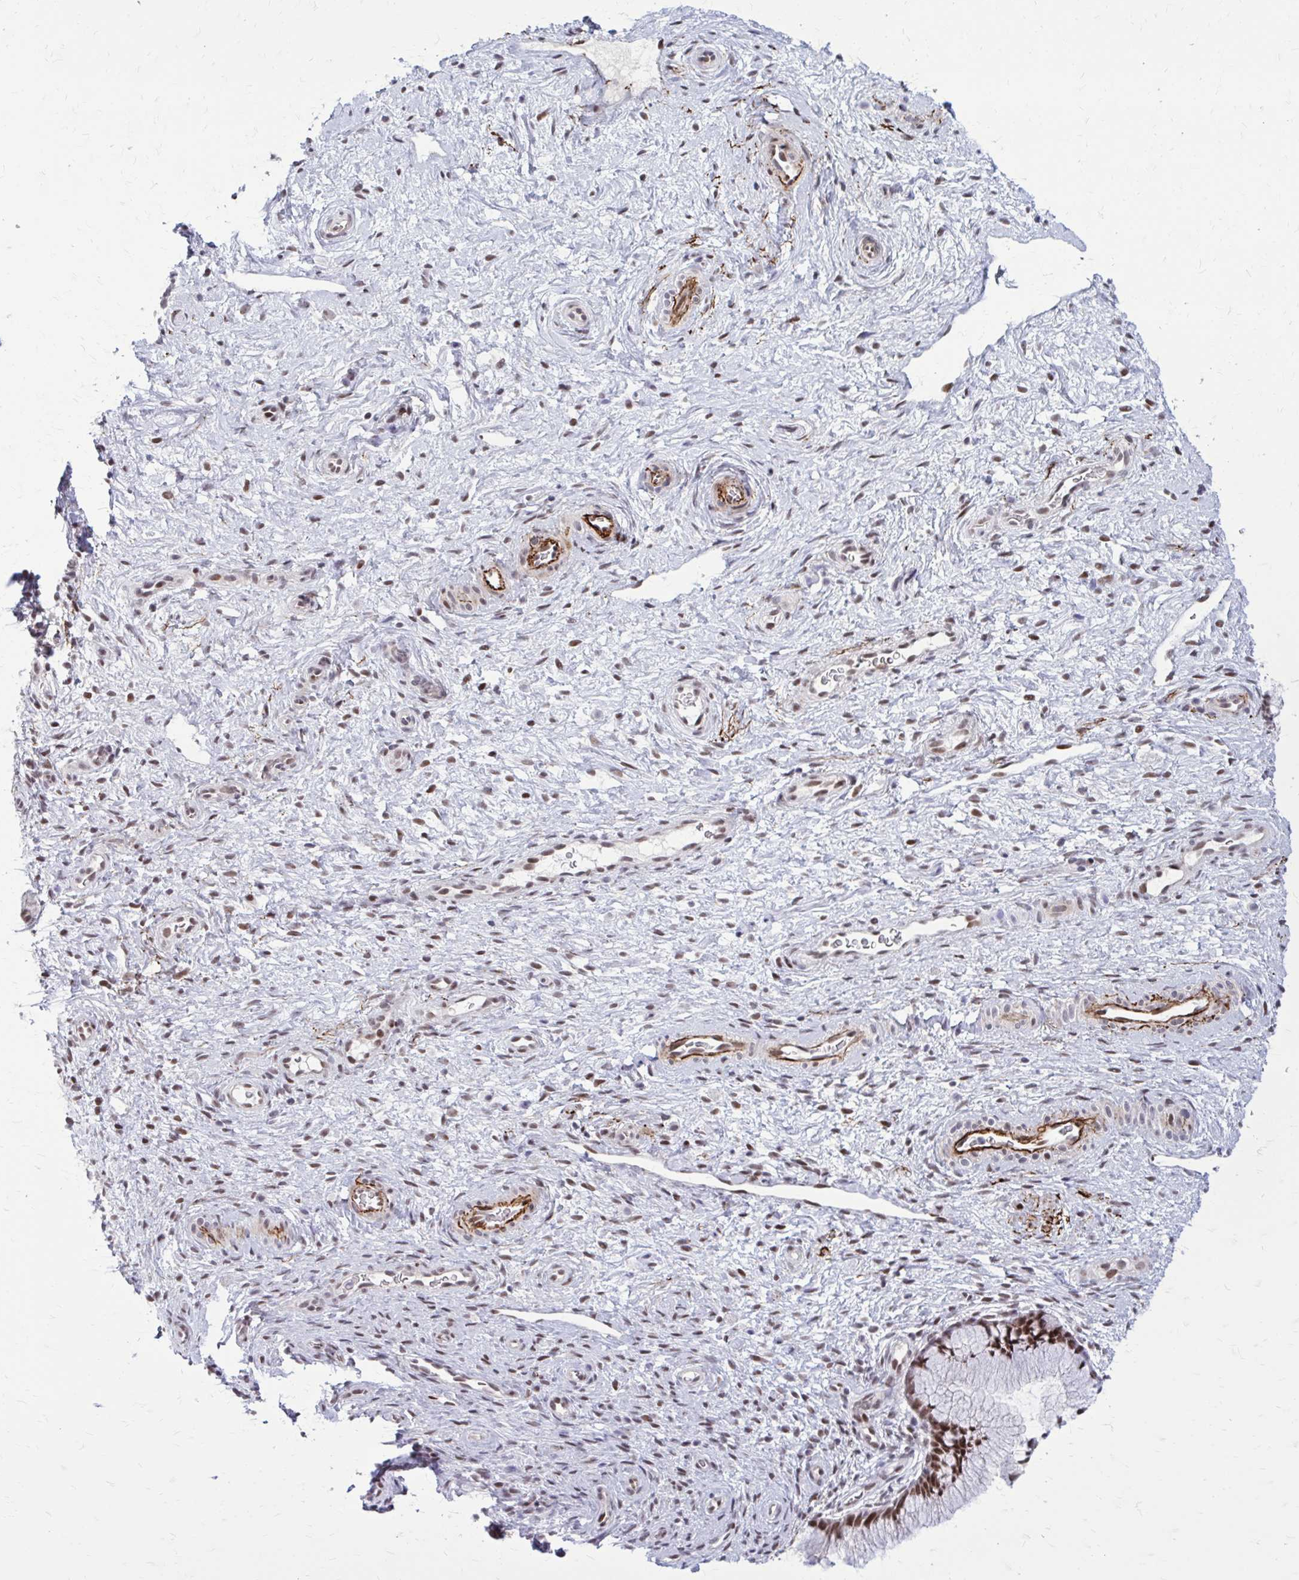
{"staining": {"intensity": "moderate", "quantity": ">75%", "location": "nuclear"}, "tissue": "cervix", "cell_type": "Glandular cells", "image_type": "normal", "snomed": [{"axis": "morphology", "description": "Normal tissue, NOS"}, {"axis": "topography", "description": "Cervix"}], "caption": "A high-resolution image shows immunohistochemistry staining of unremarkable cervix, which displays moderate nuclear positivity in about >75% of glandular cells.", "gene": "PSME4", "patient": {"sex": "female", "age": 34}}